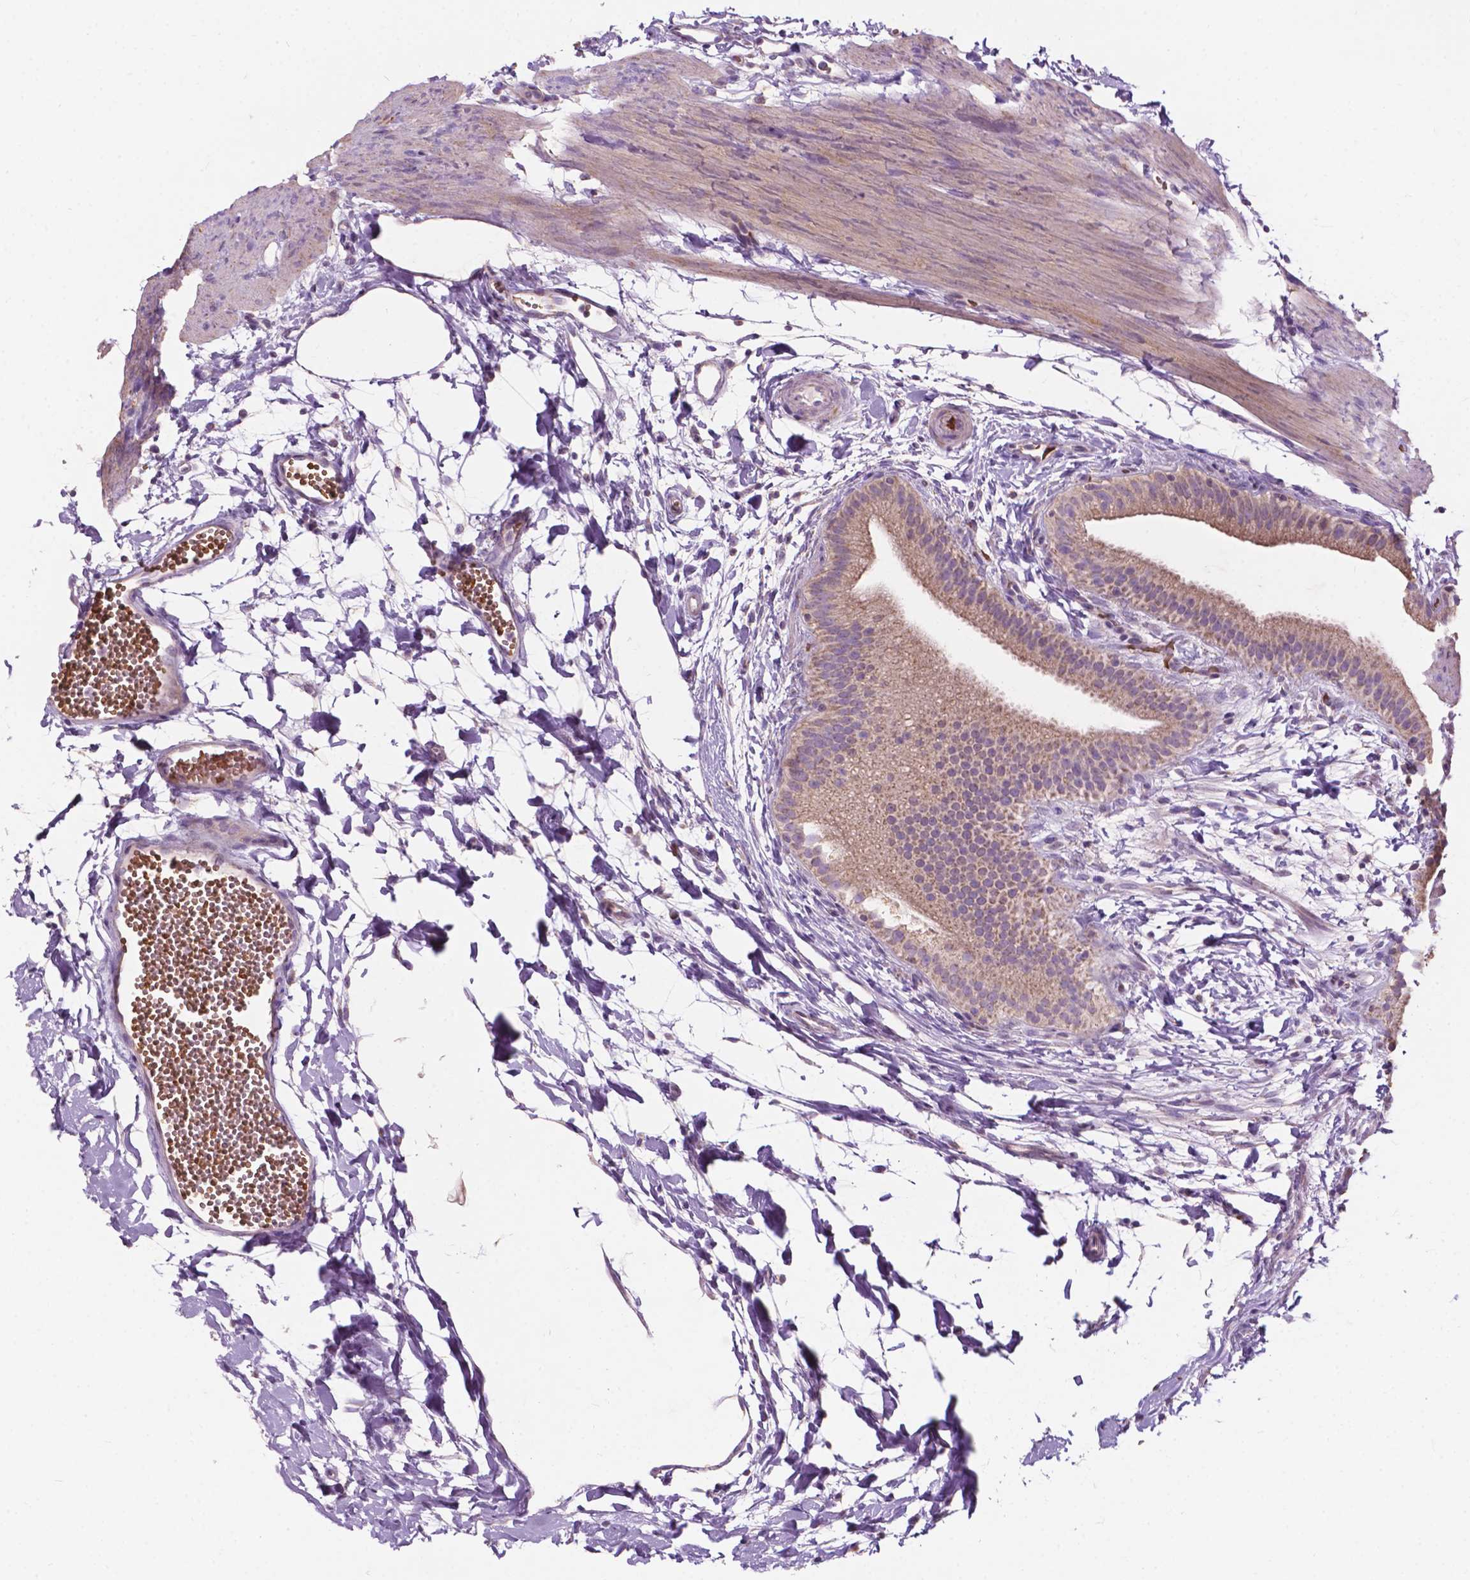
{"staining": {"intensity": "moderate", "quantity": "25%-75%", "location": "cytoplasmic/membranous"}, "tissue": "gallbladder", "cell_type": "Glandular cells", "image_type": "normal", "snomed": [{"axis": "morphology", "description": "Normal tissue, NOS"}, {"axis": "topography", "description": "Gallbladder"}], "caption": "Protein staining reveals moderate cytoplasmic/membranous staining in about 25%-75% of glandular cells in unremarkable gallbladder. The staining was performed using DAB to visualize the protein expression in brown, while the nuclei were stained in blue with hematoxylin (Magnification: 20x).", "gene": "NDUFS1", "patient": {"sex": "female", "age": 63}}